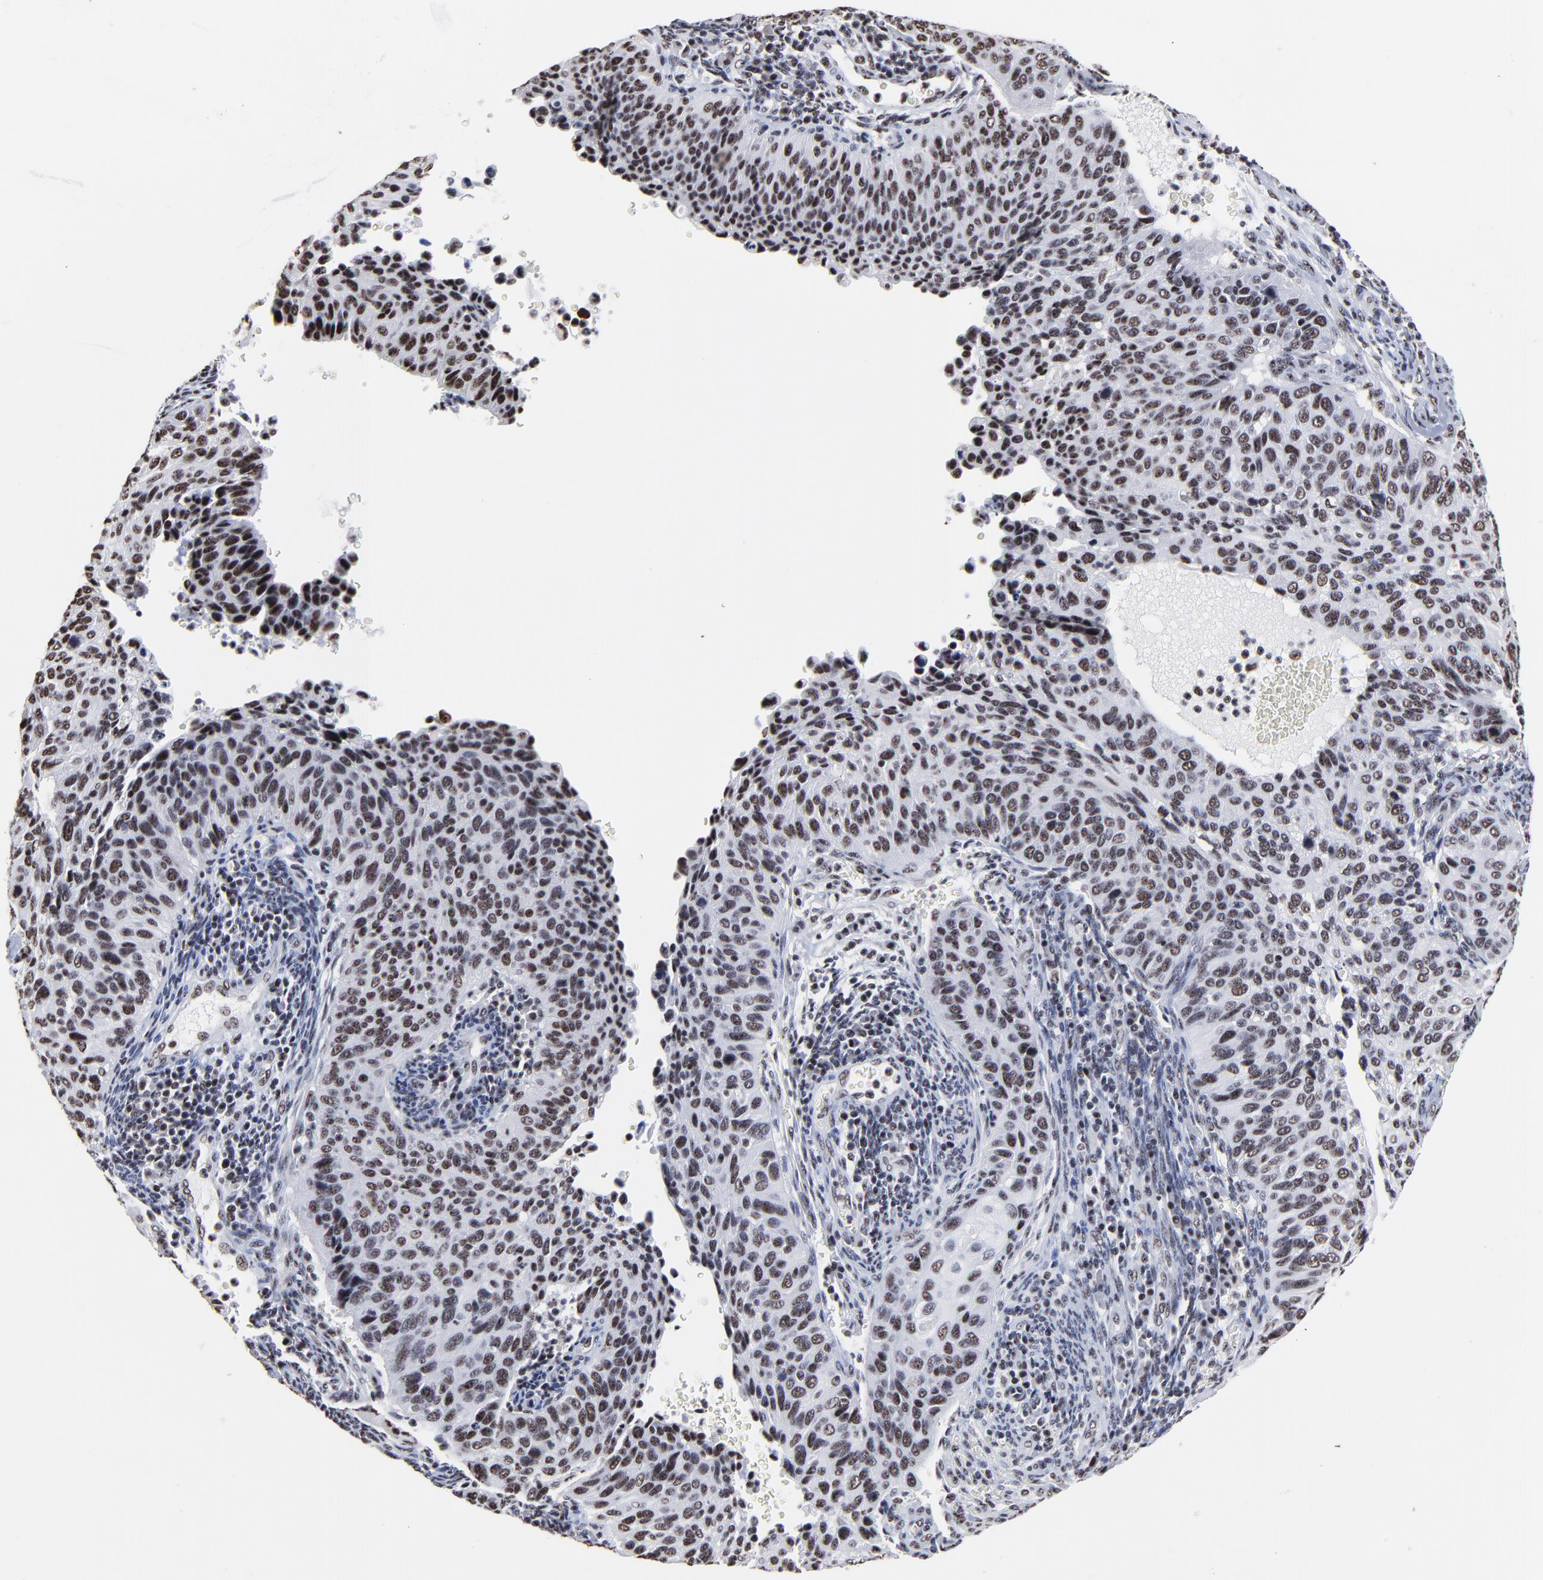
{"staining": {"intensity": "moderate", "quantity": "25%-75%", "location": "nuclear"}, "tissue": "cervical cancer", "cell_type": "Tumor cells", "image_type": "cancer", "snomed": [{"axis": "morphology", "description": "Adenocarcinoma, NOS"}, {"axis": "topography", "description": "Cervix"}], "caption": "Human cervical adenocarcinoma stained with a protein marker demonstrates moderate staining in tumor cells.", "gene": "MBD4", "patient": {"sex": "female", "age": 29}}